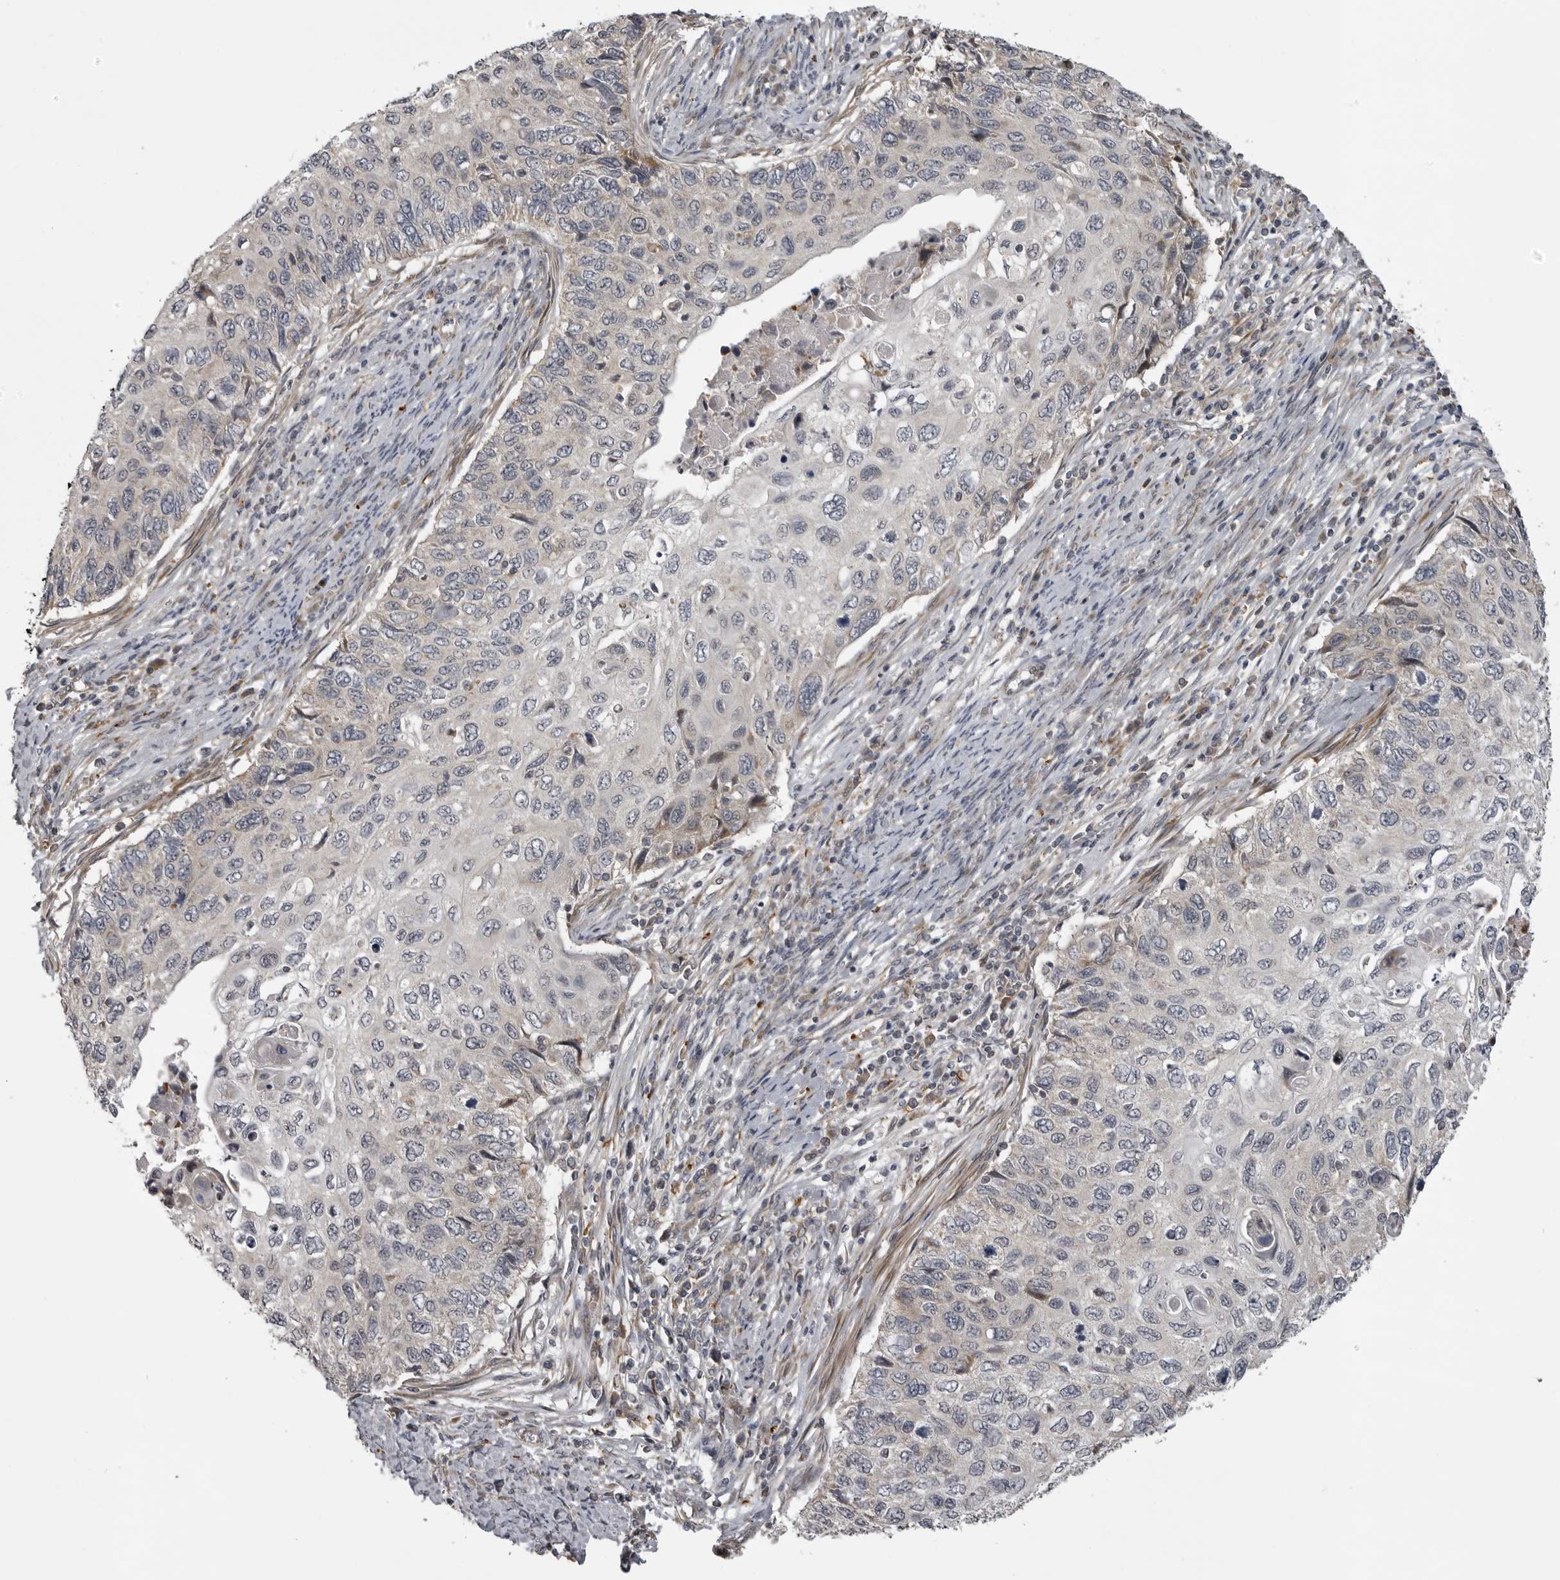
{"staining": {"intensity": "negative", "quantity": "none", "location": "none"}, "tissue": "cervical cancer", "cell_type": "Tumor cells", "image_type": "cancer", "snomed": [{"axis": "morphology", "description": "Squamous cell carcinoma, NOS"}, {"axis": "topography", "description": "Cervix"}], "caption": "Immunohistochemistry (IHC) micrograph of cervical cancer (squamous cell carcinoma) stained for a protein (brown), which reveals no expression in tumor cells. The staining was performed using DAB (3,3'-diaminobenzidine) to visualize the protein expression in brown, while the nuclei were stained in blue with hematoxylin (Magnification: 20x).", "gene": "ZNRF1", "patient": {"sex": "female", "age": 70}}